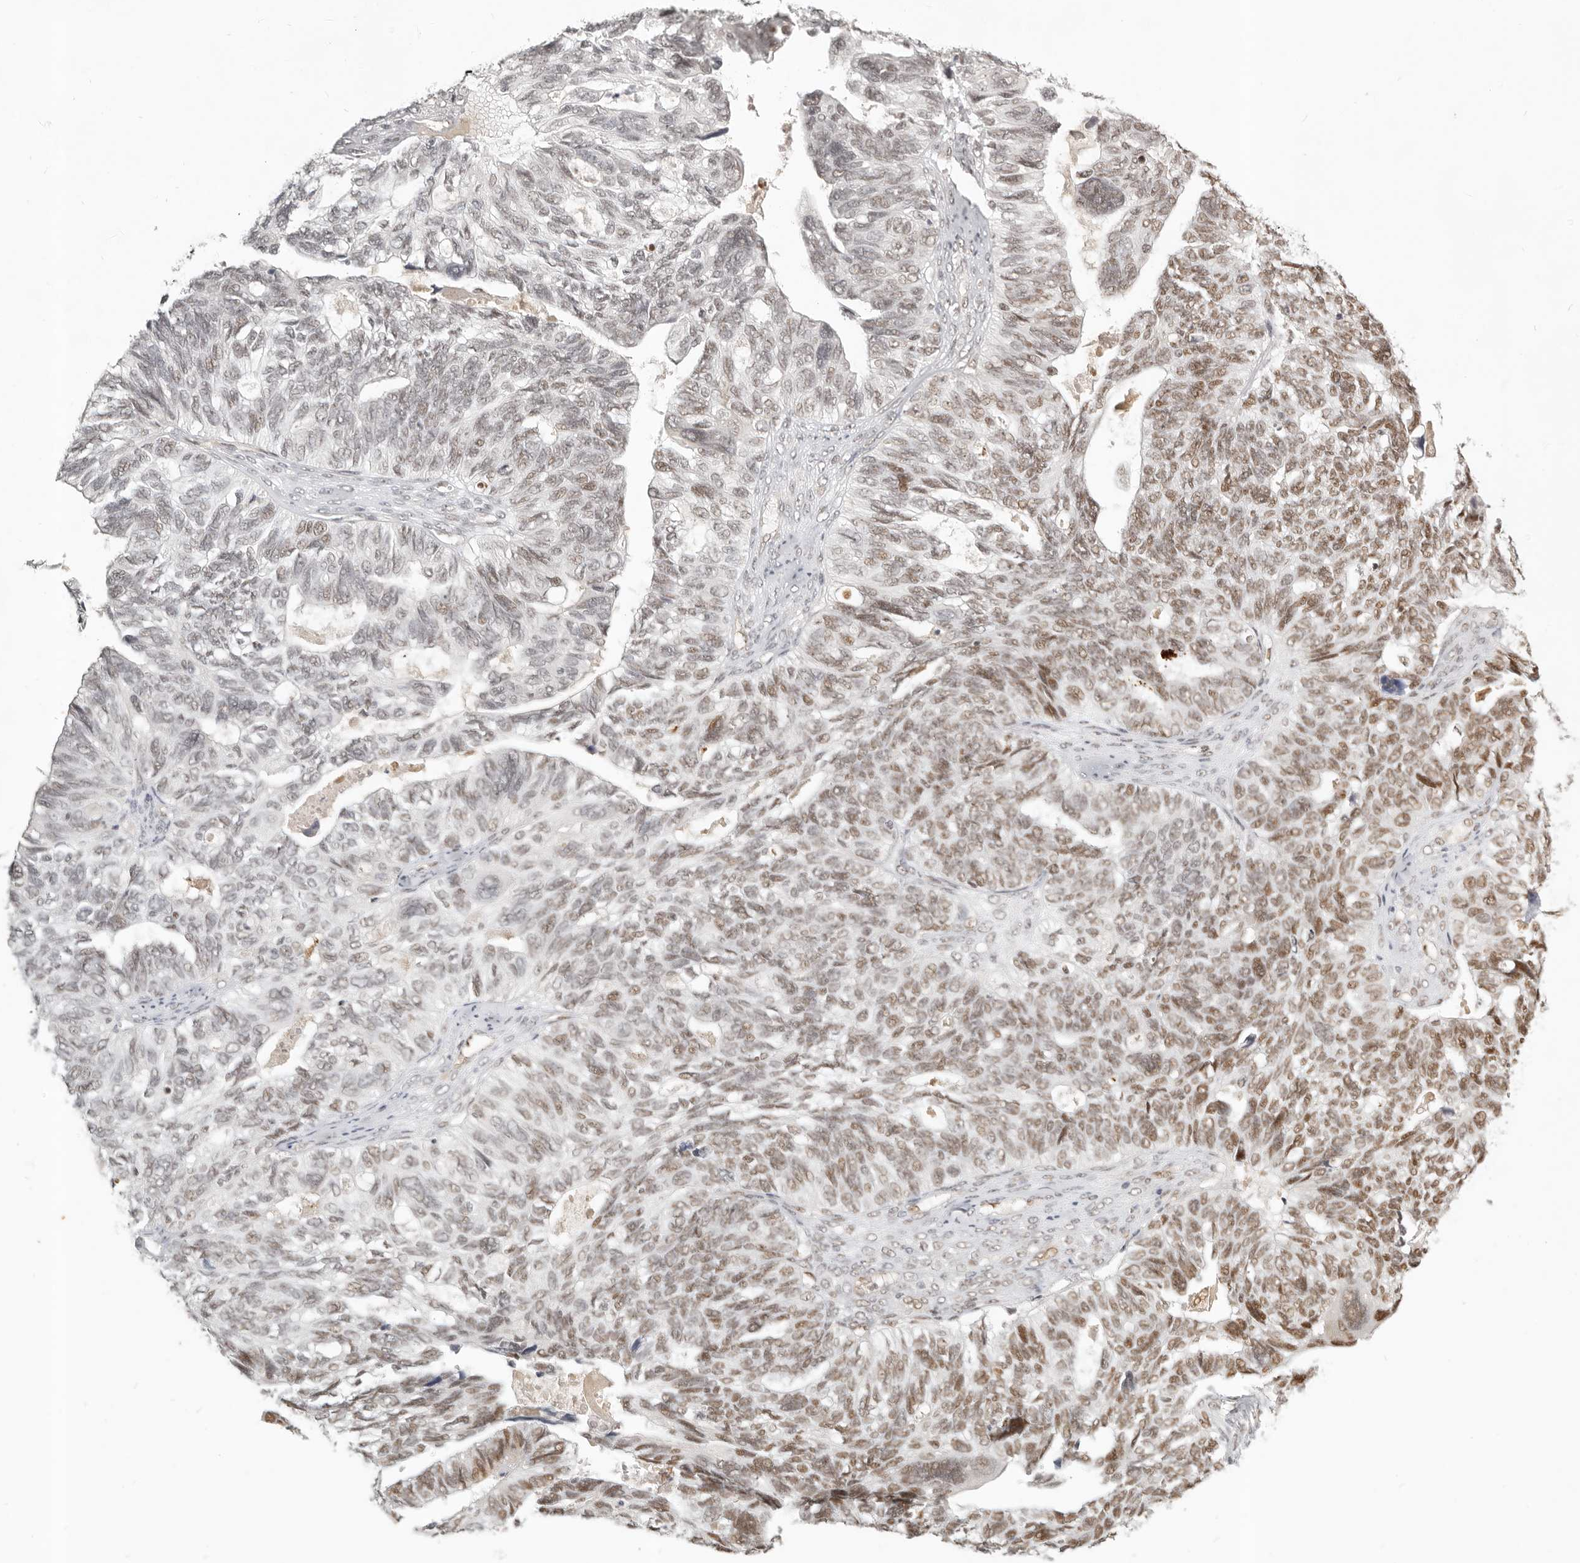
{"staining": {"intensity": "moderate", "quantity": "25%-75%", "location": "nuclear"}, "tissue": "ovarian cancer", "cell_type": "Tumor cells", "image_type": "cancer", "snomed": [{"axis": "morphology", "description": "Cystadenocarcinoma, serous, NOS"}, {"axis": "topography", "description": "Ovary"}], "caption": "Moderate nuclear protein expression is identified in approximately 25%-75% of tumor cells in serous cystadenocarcinoma (ovarian).", "gene": "GABPA", "patient": {"sex": "female", "age": 79}}